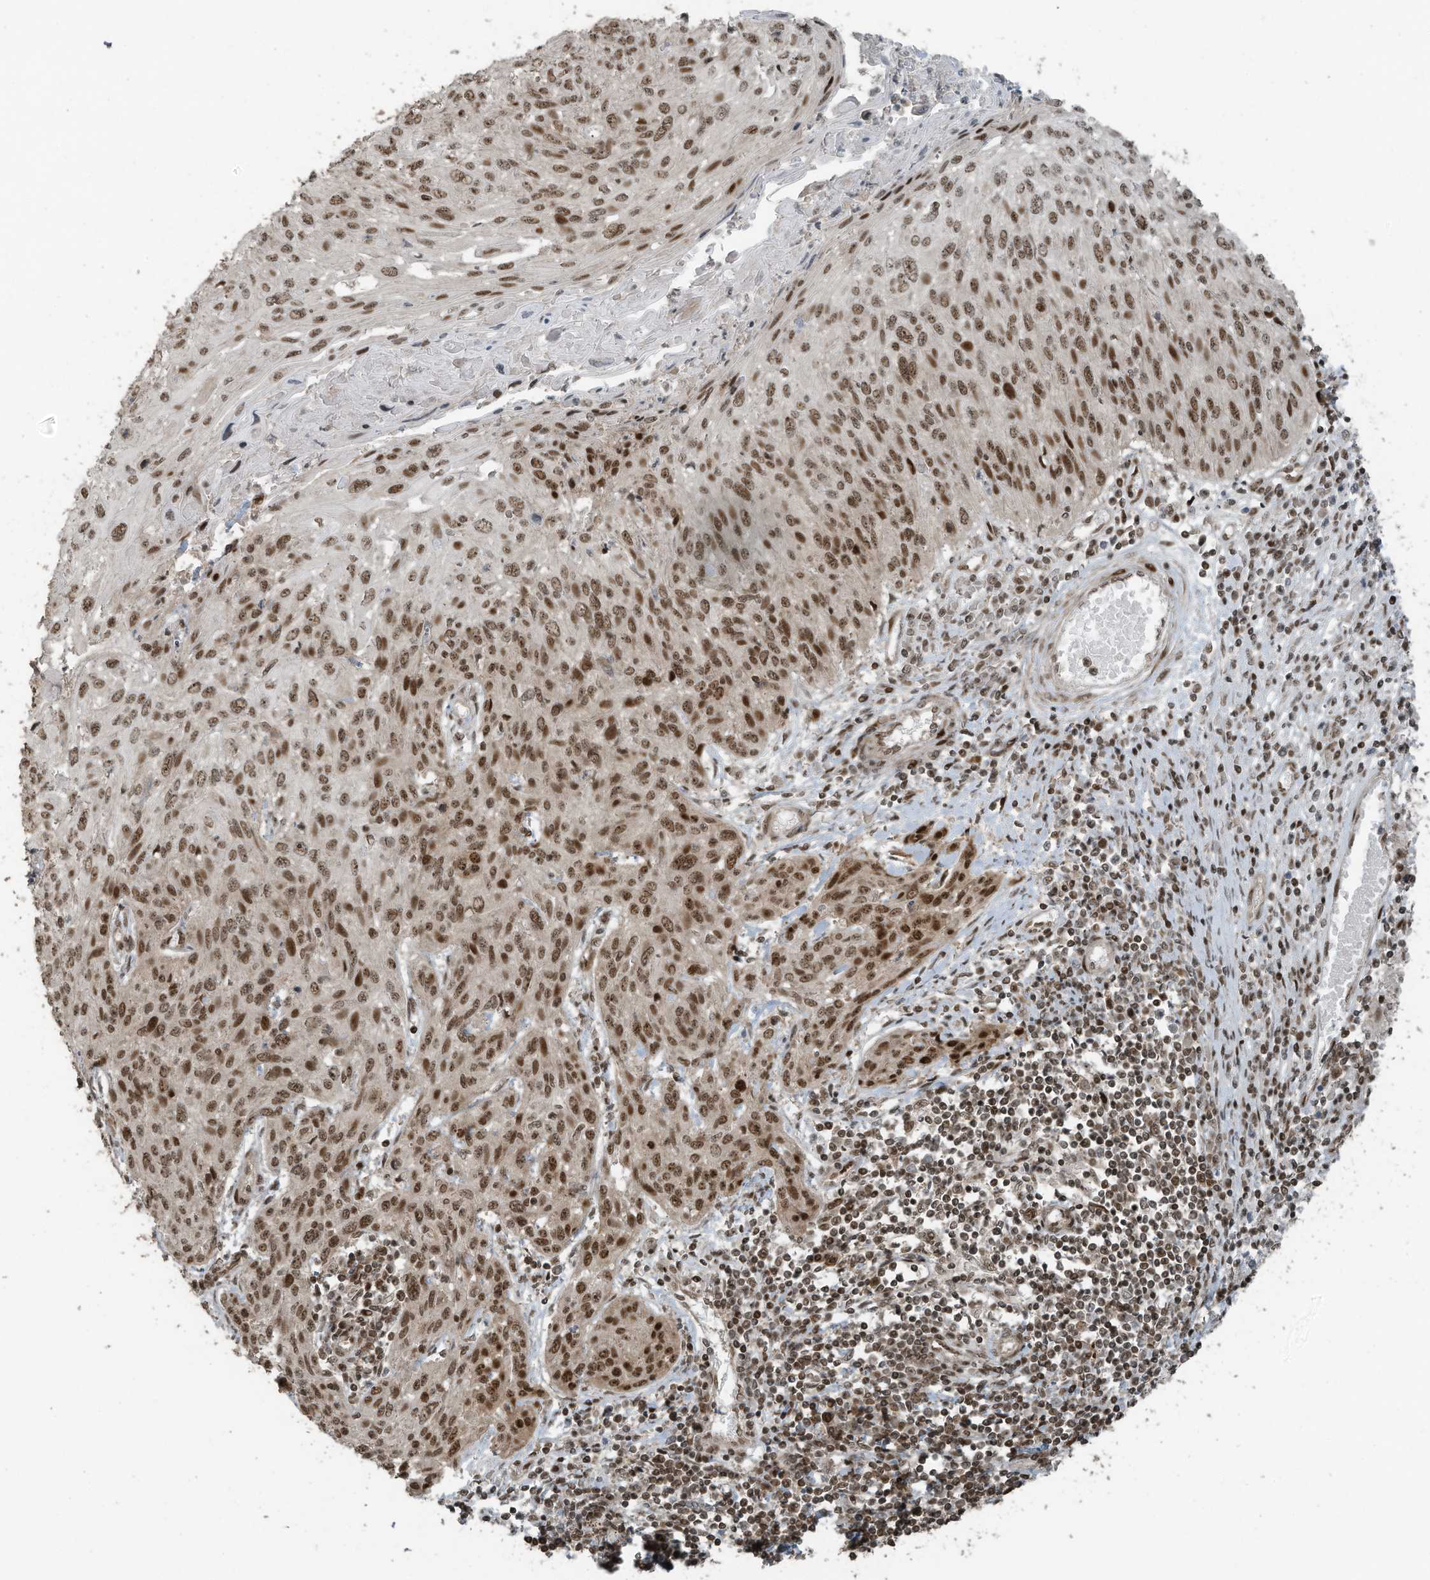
{"staining": {"intensity": "moderate", "quantity": ">75%", "location": "nuclear"}, "tissue": "cervical cancer", "cell_type": "Tumor cells", "image_type": "cancer", "snomed": [{"axis": "morphology", "description": "Squamous cell carcinoma, NOS"}, {"axis": "topography", "description": "Cervix"}], "caption": "Immunohistochemistry image of neoplastic tissue: cervical squamous cell carcinoma stained using immunohistochemistry (IHC) shows medium levels of moderate protein expression localized specifically in the nuclear of tumor cells, appearing as a nuclear brown color.", "gene": "PCNP", "patient": {"sex": "female", "age": 51}}